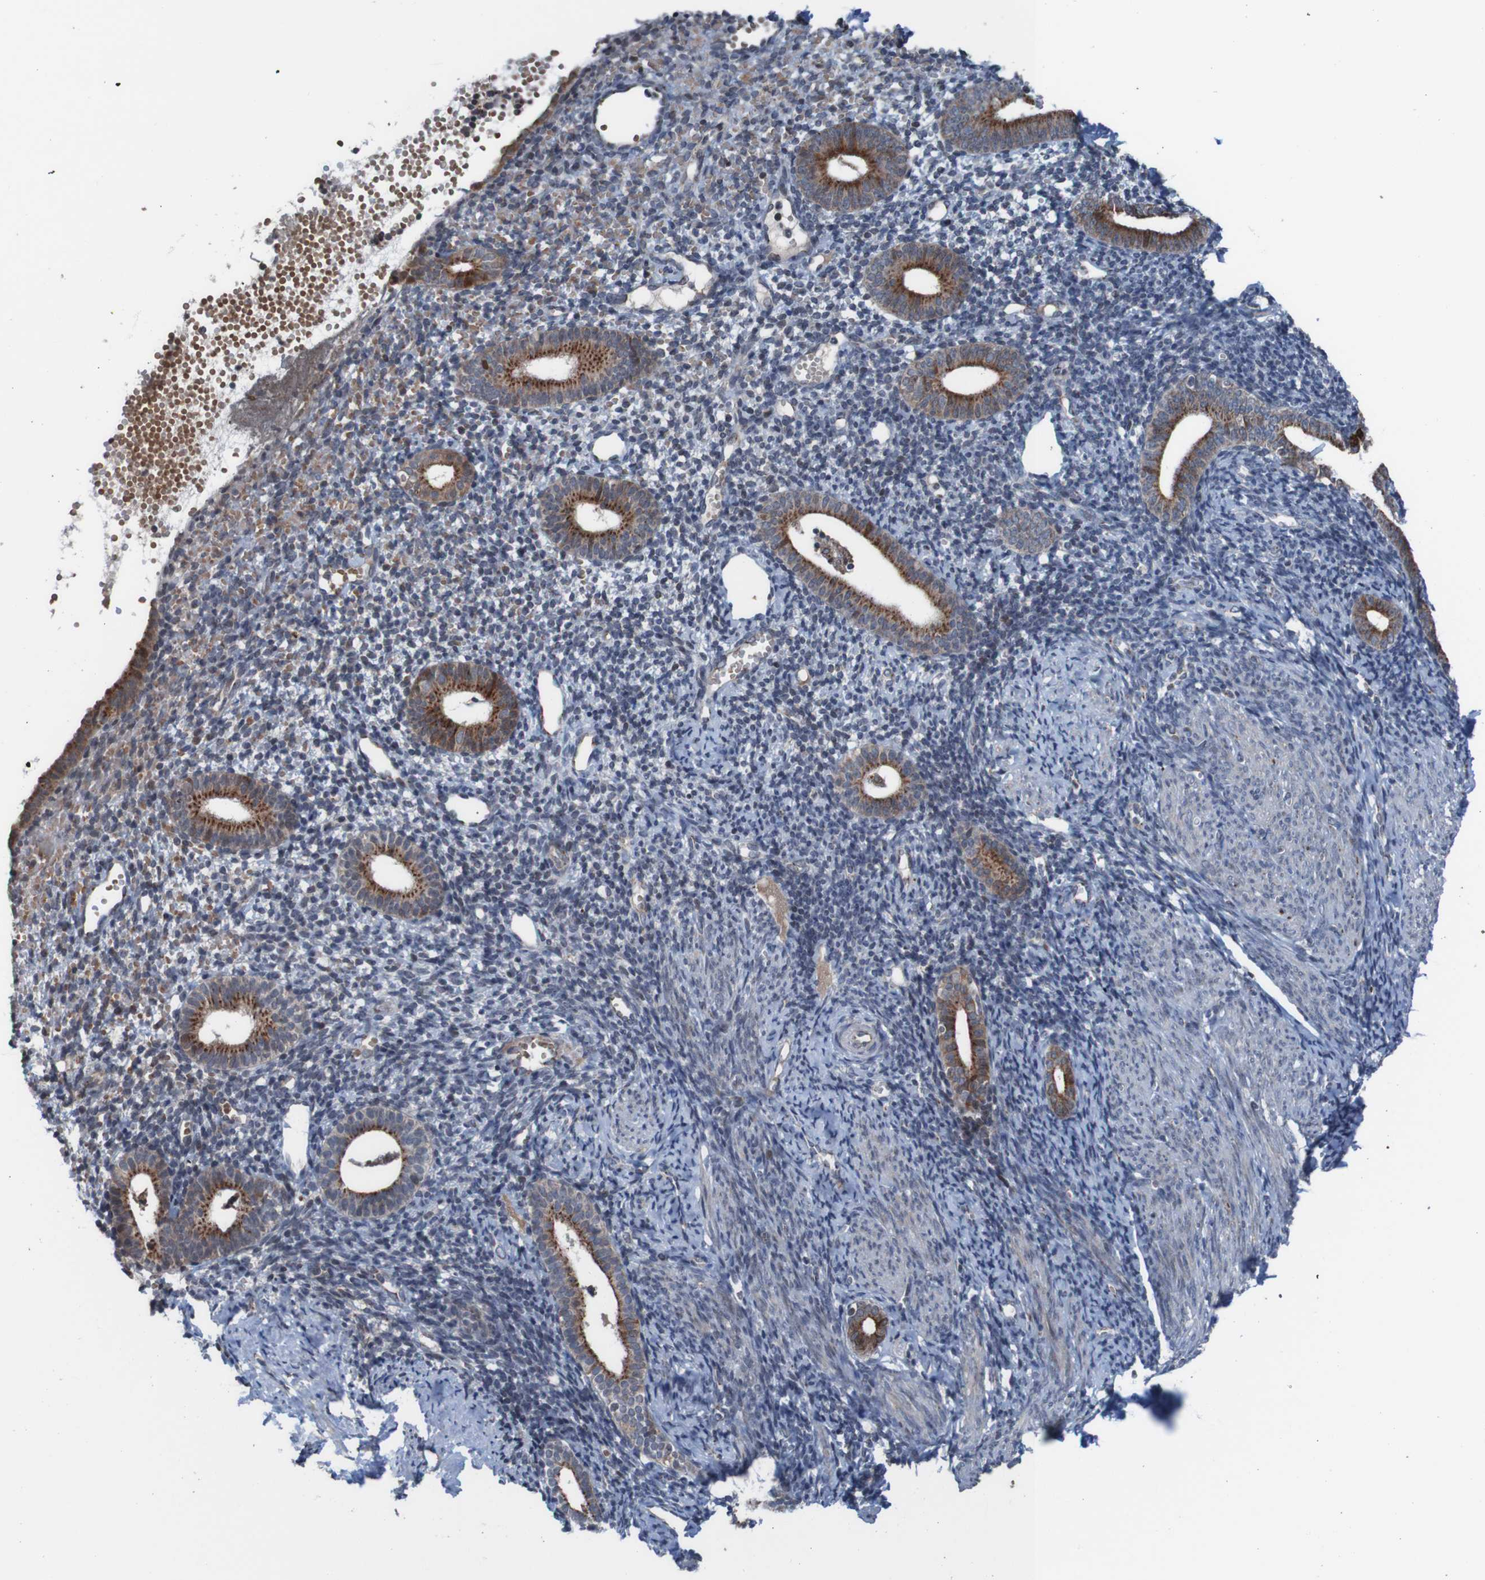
{"staining": {"intensity": "weak", "quantity": "<25%", "location": "cytoplasmic/membranous"}, "tissue": "endometrium", "cell_type": "Cells in endometrial stroma", "image_type": "normal", "snomed": [{"axis": "morphology", "description": "Normal tissue, NOS"}, {"axis": "topography", "description": "Endometrium"}], "caption": "High power microscopy image of an immunohistochemistry image of normal endometrium, revealing no significant expression in cells in endometrial stroma.", "gene": "UNG", "patient": {"sex": "female", "age": 50}}